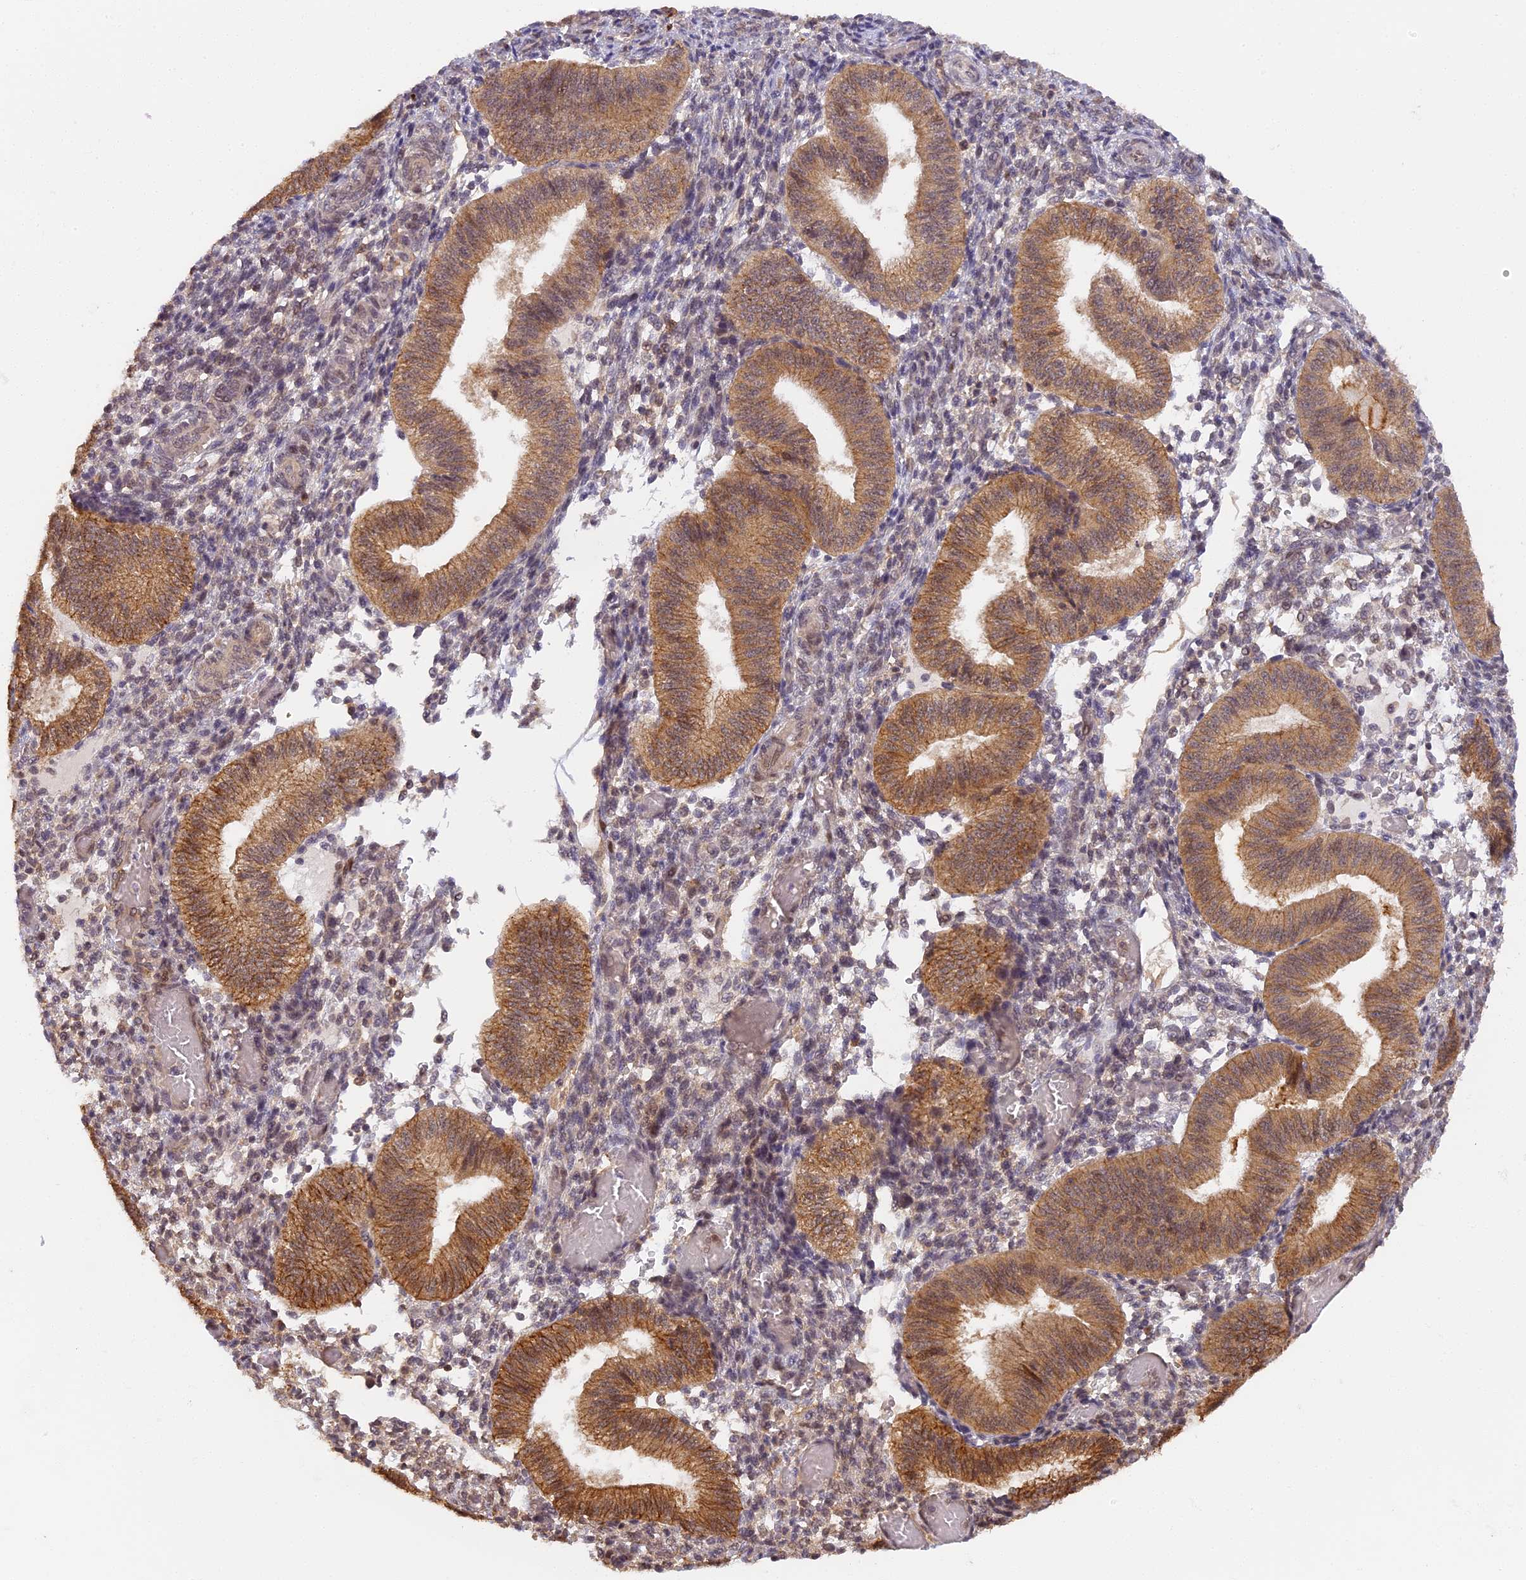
{"staining": {"intensity": "moderate", "quantity": "25%-75%", "location": "cytoplasmic/membranous,nuclear"}, "tissue": "endometrium", "cell_type": "Cells in endometrial stroma", "image_type": "normal", "snomed": [{"axis": "morphology", "description": "Normal tissue, NOS"}, {"axis": "topography", "description": "Endometrium"}], "caption": "Immunohistochemistry (IHC) (DAB (3,3'-diaminobenzidine)) staining of benign human endometrium displays moderate cytoplasmic/membranous,nuclear protein expression in approximately 25%-75% of cells in endometrial stroma.", "gene": "MYBL2", "patient": {"sex": "female", "age": 34}}